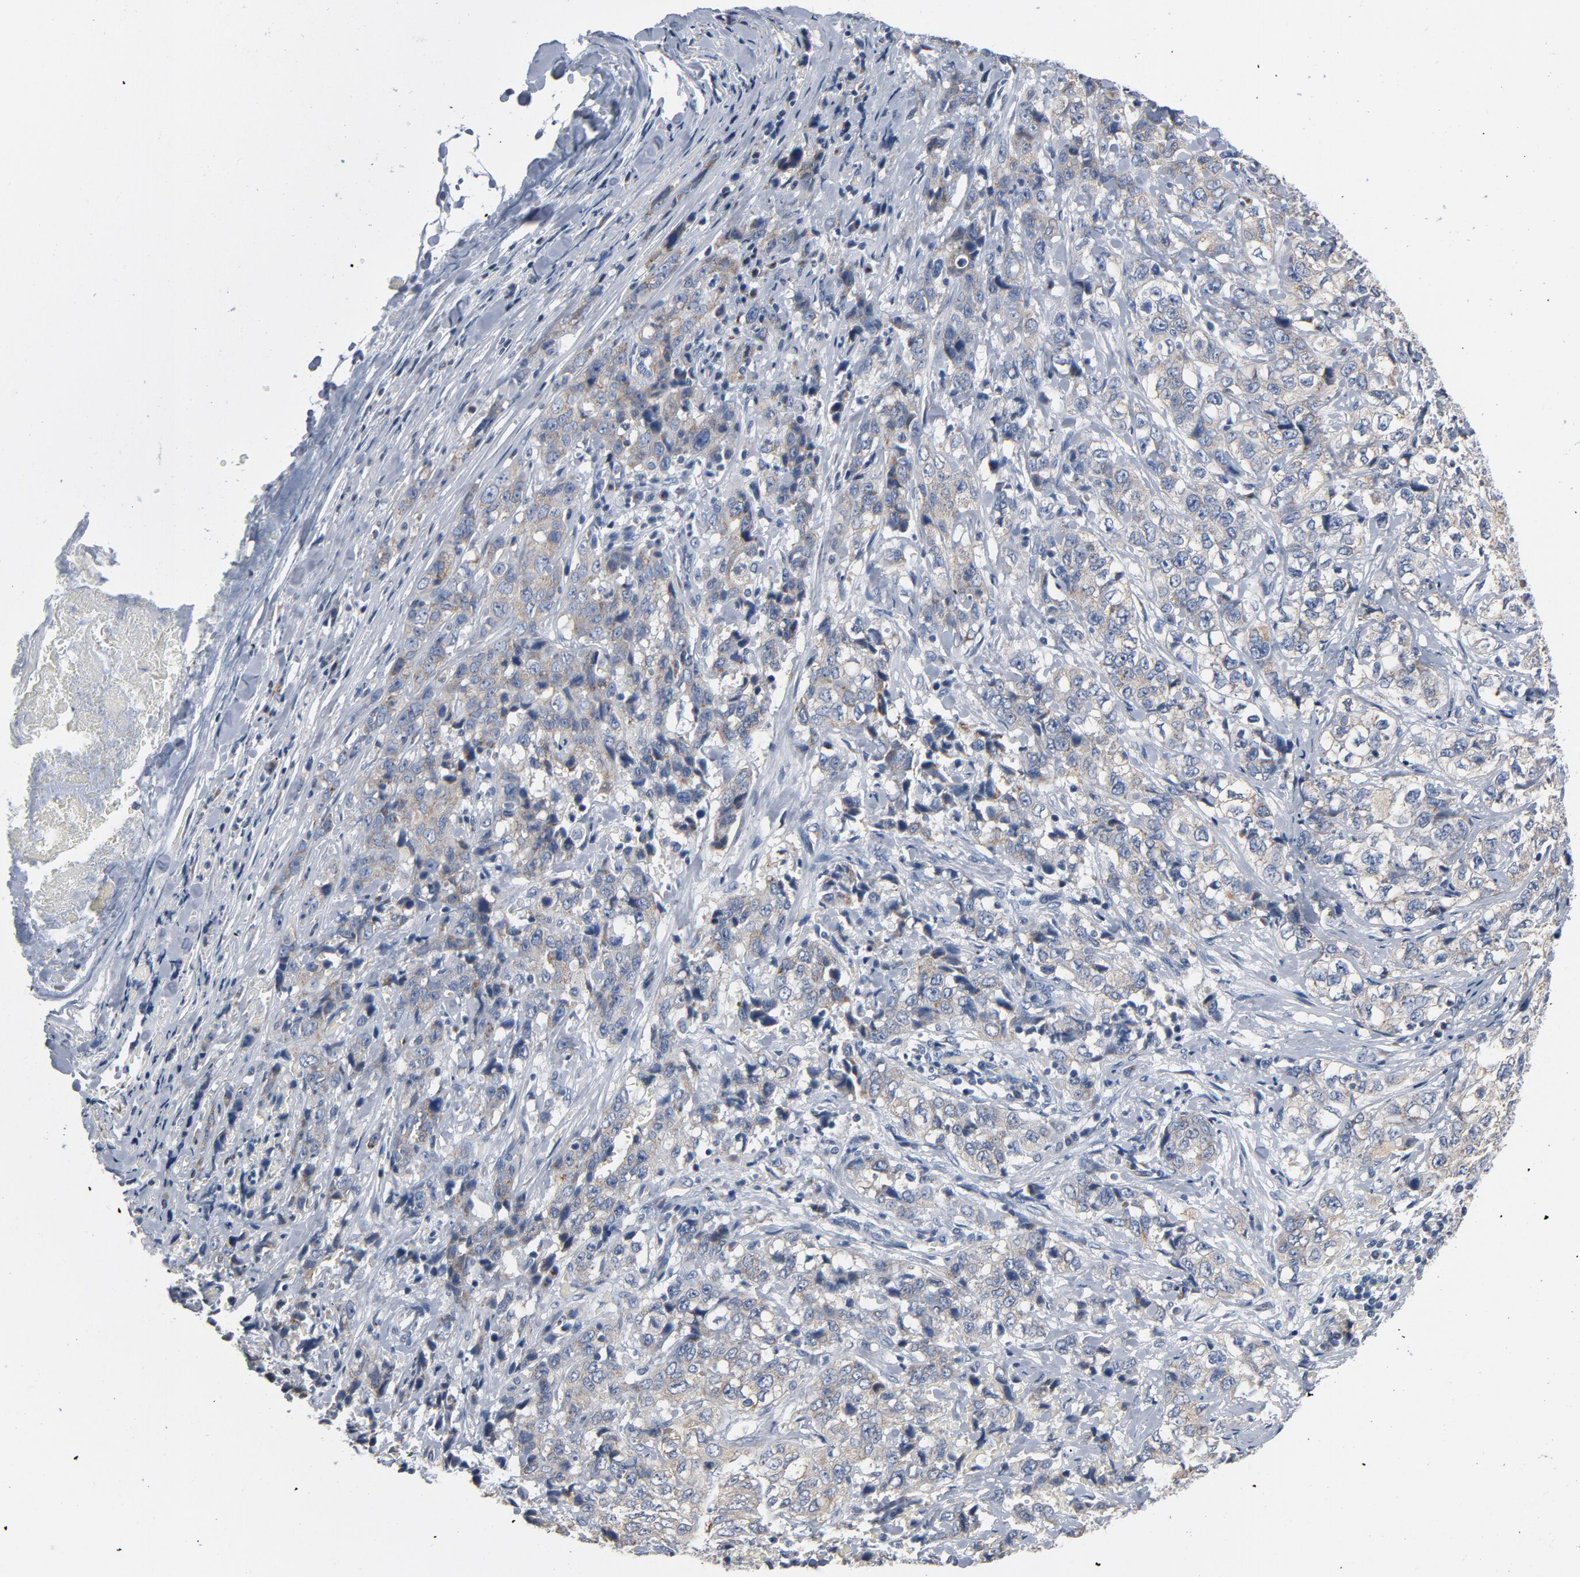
{"staining": {"intensity": "moderate", "quantity": ">75%", "location": "cytoplasmic/membranous"}, "tissue": "stomach cancer", "cell_type": "Tumor cells", "image_type": "cancer", "snomed": [{"axis": "morphology", "description": "Adenocarcinoma, NOS"}, {"axis": "topography", "description": "Stomach"}], "caption": "Immunohistochemistry (IHC) photomicrograph of human stomach cancer stained for a protein (brown), which displays medium levels of moderate cytoplasmic/membranous expression in approximately >75% of tumor cells.", "gene": "YIPF6", "patient": {"sex": "male", "age": 48}}